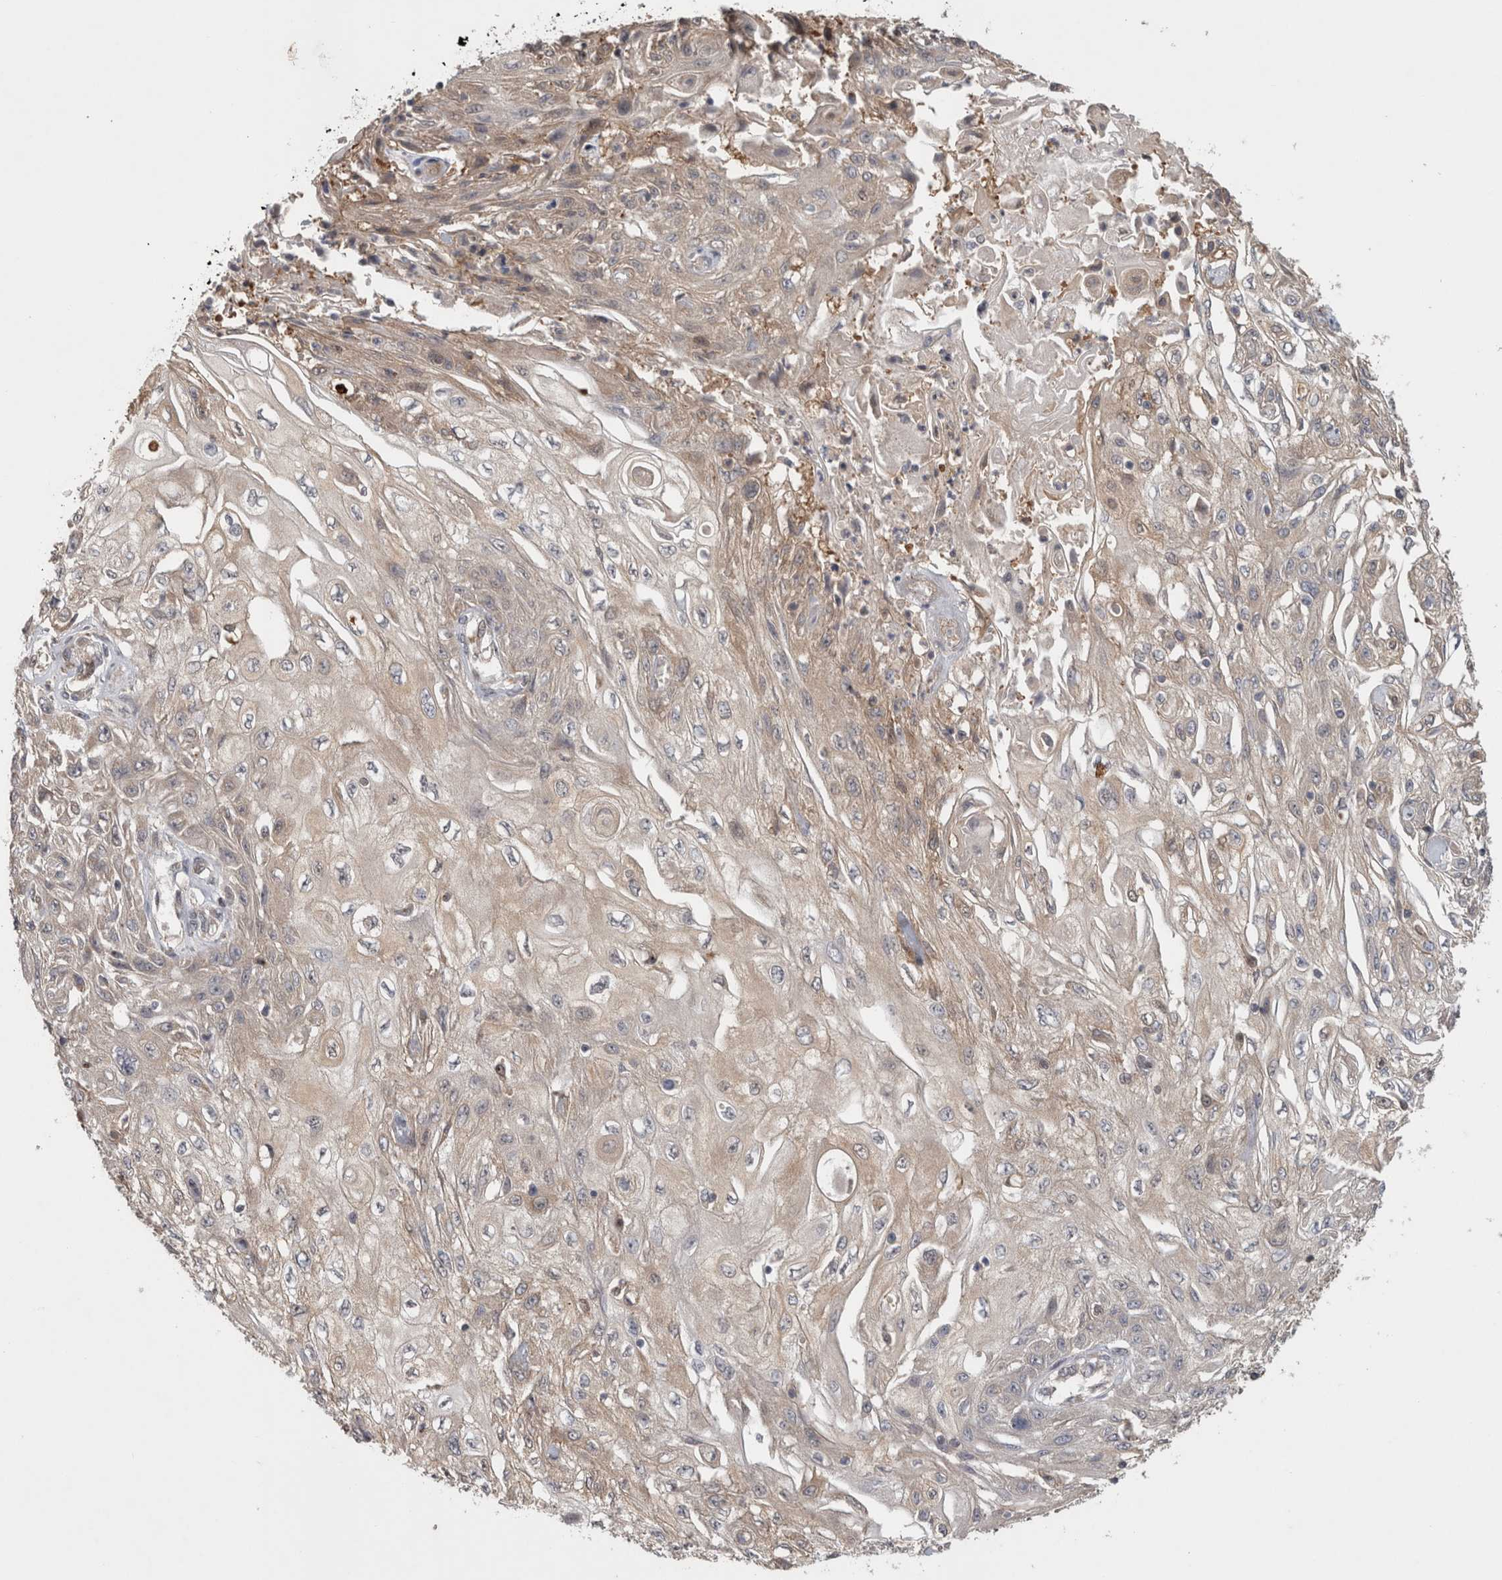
{"staining": {"intensity": "weak", "quantity": "25%-75%", "location": "cytoplasmic/membranous"}, "tissue": "skin cancer", "cell_type": "Tumor cells", "image_type": "cancer", "snomed": [{"axis": "morphology", "description": "Squamous cell carcinoma, NOS"}, {"axis": "morphology", "description": "Squamous cell carcinoma, metastatic, NOS"}, {"axis": "topography", "description": "Skin"}, {"axis": "topography", "description": "Lymph node"}], "caption": "There is low levels of weak cytoplasmic/membranous staining in tumor cells of metastatic squamous cell carcinoma (skin), as demonstrated by immunohistochemical staining (brown color).", "gene": "PIGP", "patient": {"sex": "male", "age": 75}}